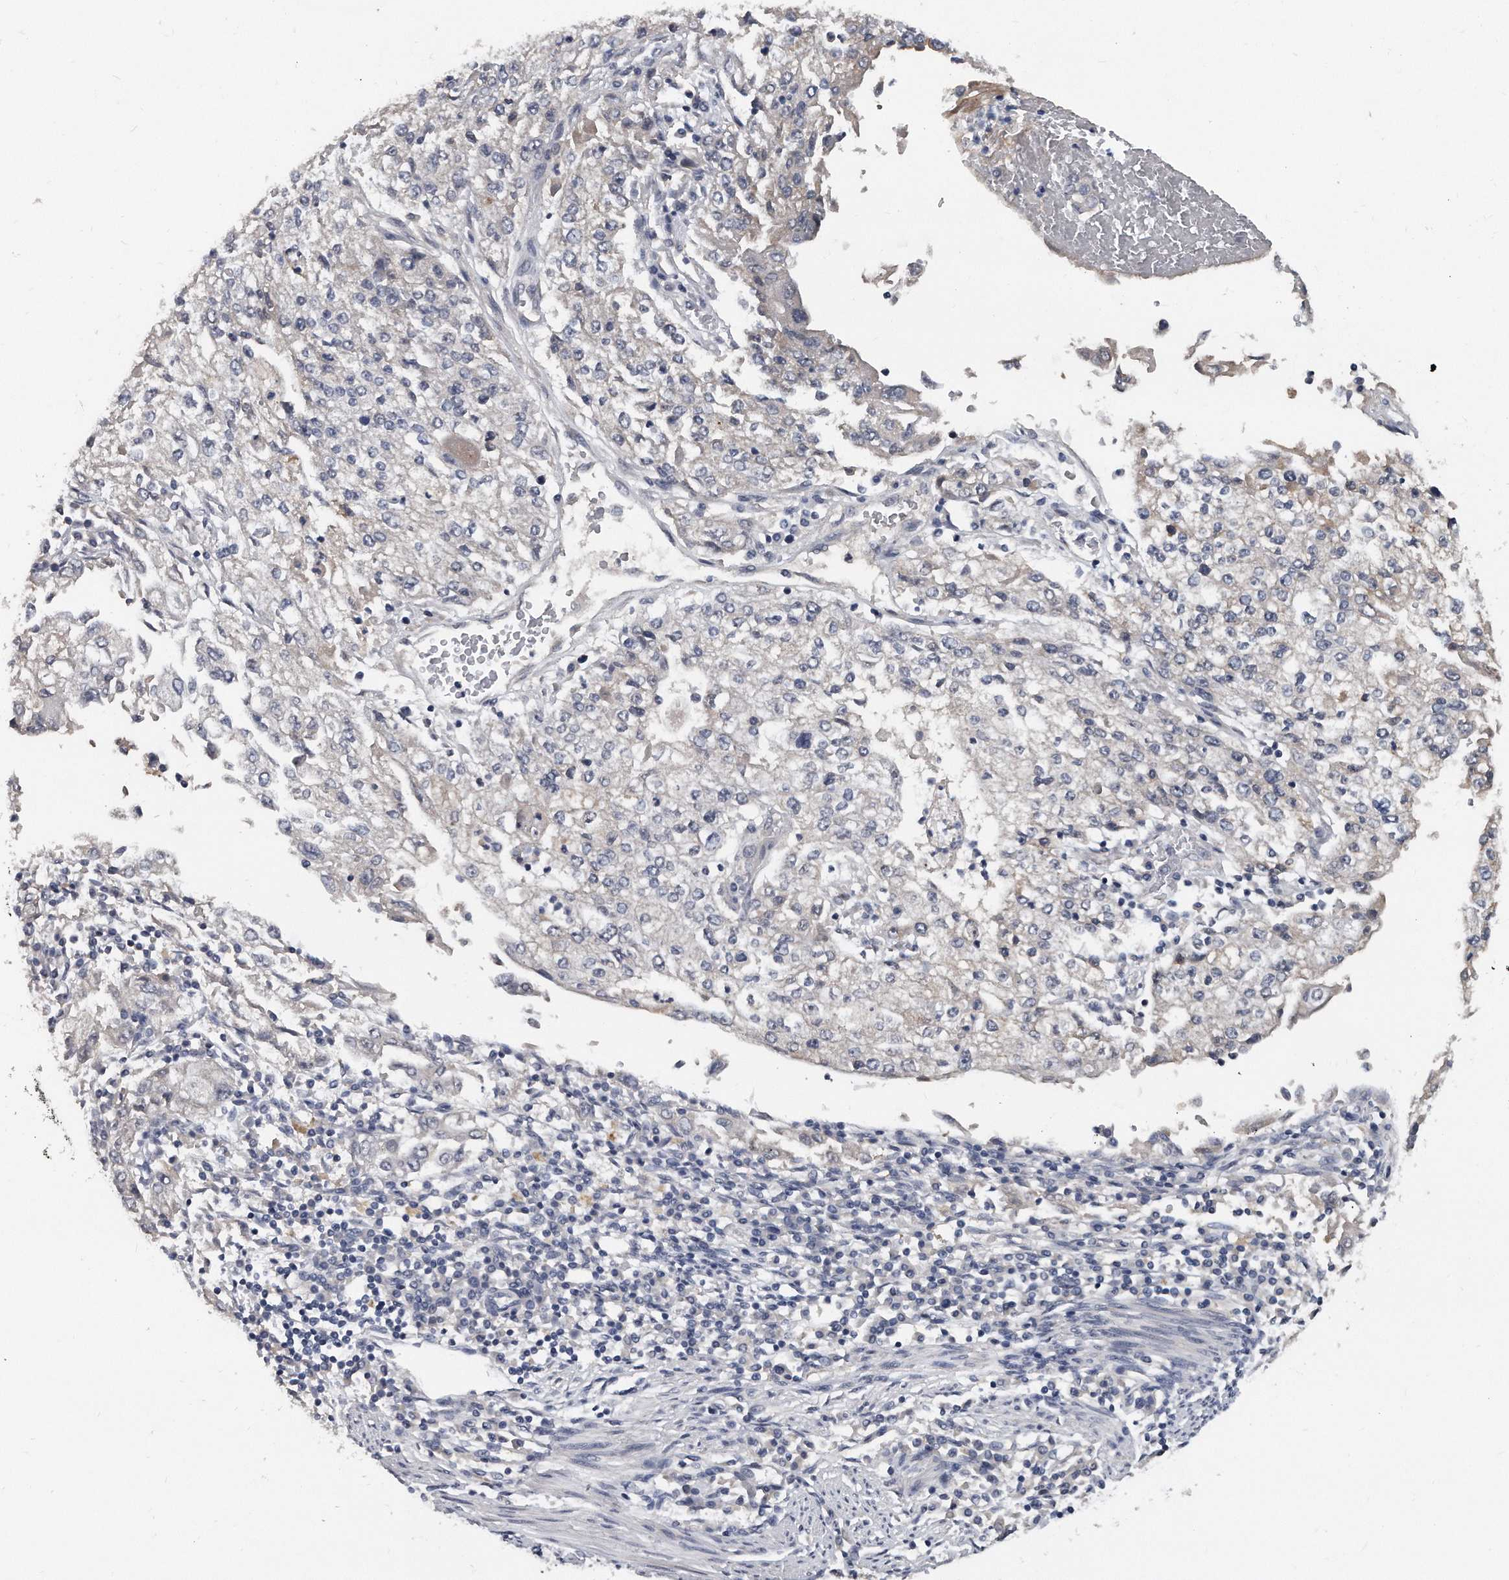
{"staining": {"intensity": "negative", "quantity": "none", "location": "none"}, "tissue": "endometrial cancer", "cell_type": "Tumor cells", "image_type": "cancer", "snomed": [{"axis": "morphology", "description": "Adenocarcinoma, NOS"}, {"axis": "topography", "description": "Endometrium"}], "caption": "This is a photomicrograph of IHC staining of endometrial cancer, which shows no positivity in tumor cells.", "gene": "KLHL7", "patient": {"sex": "female", "age": 49}}